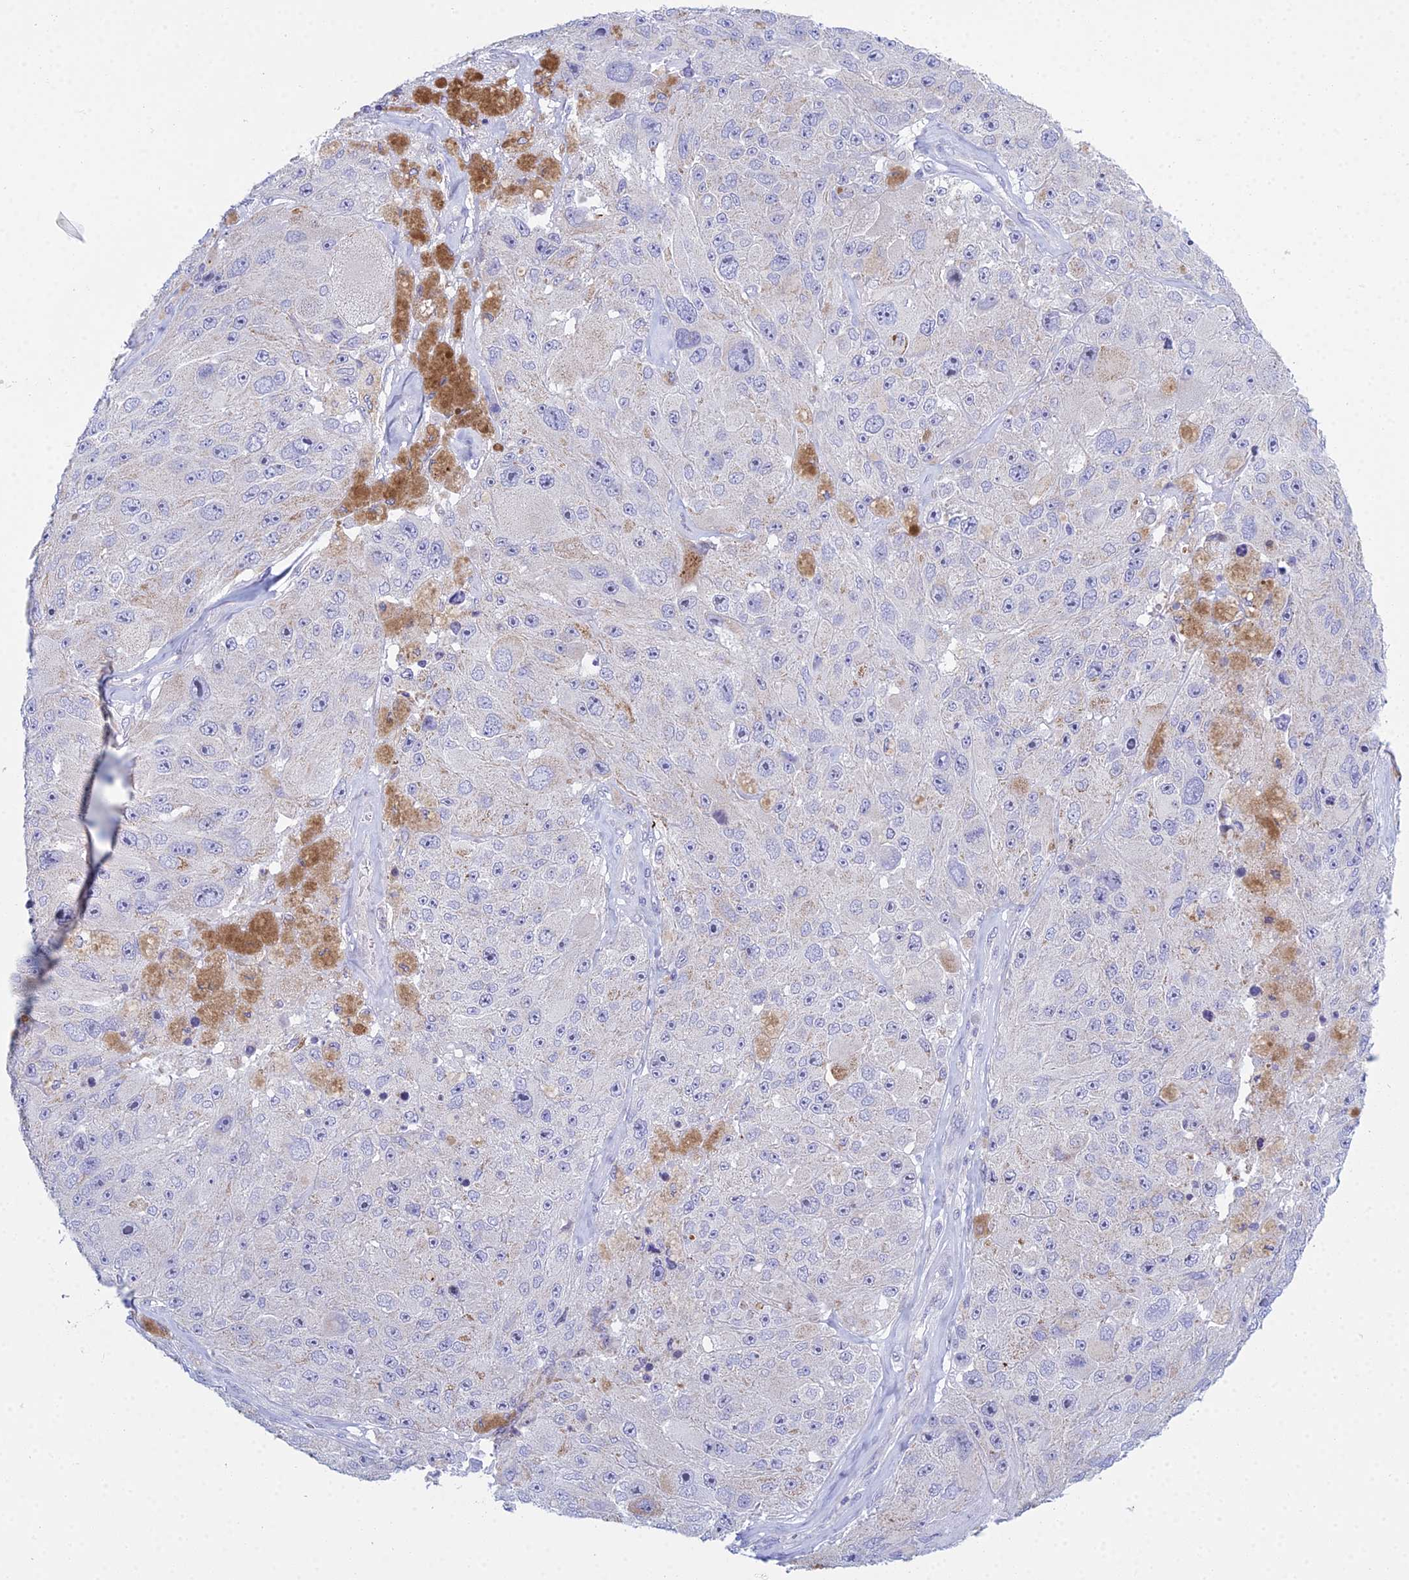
{"staining": {"intensity": "negative", "quantity": "none", "location": "none"}, "tissue": "melanoma", "cell_type": "Tumor cells", "image_type": "cancer", "snomed": [{"axis": "morphology", "description": "Malignant melanoma, Metastatic site"}, {"axis": "topography", "description": "Lymph node"}], "caption": "DAB (3,3'-diaminobenzidine) immunohistochemical staining of malignant melanoma (metastatic site) displays no significant positivity in tumor cells.", "gene": "PRR13", "patient": {"sex": "male", "age": 62}}